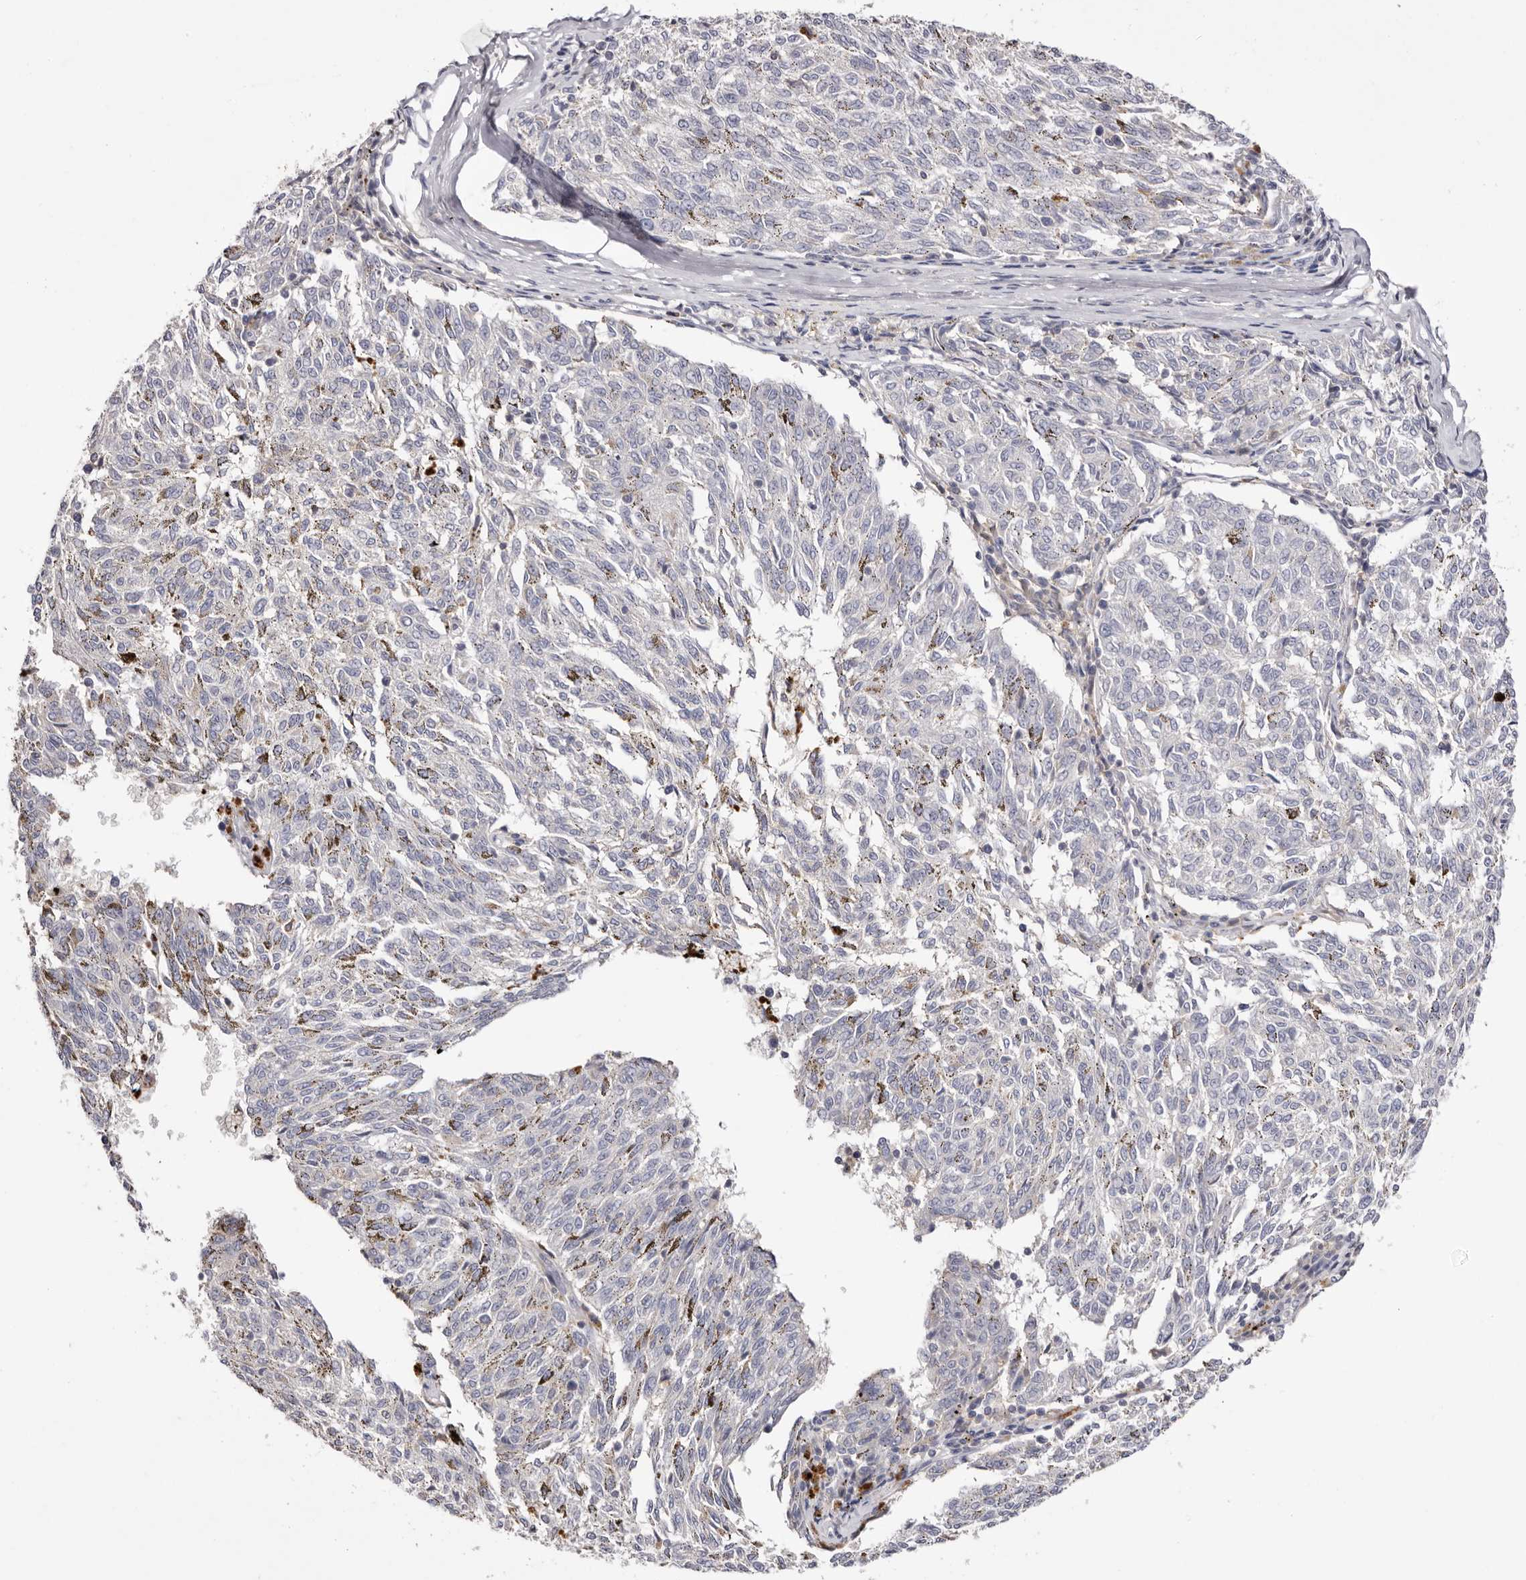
{"staining": {"intensity": "negative", "quantity": "none", "location": "none"}, "tissue": "melanoma", "cell_type": "Tumor cells", "image_type": "cancer", "snomed": [{"axis": "morphology", "description": "Malignant melanoma, NOS"}, {"axis": "topography", "description": "Skin"}], "caption": "Melanoma was stained to show a protein in brown. There is no significant staining in tumor cells.", "gene": "S1PR5", "patient": {"sex": "female", "age": 72}}